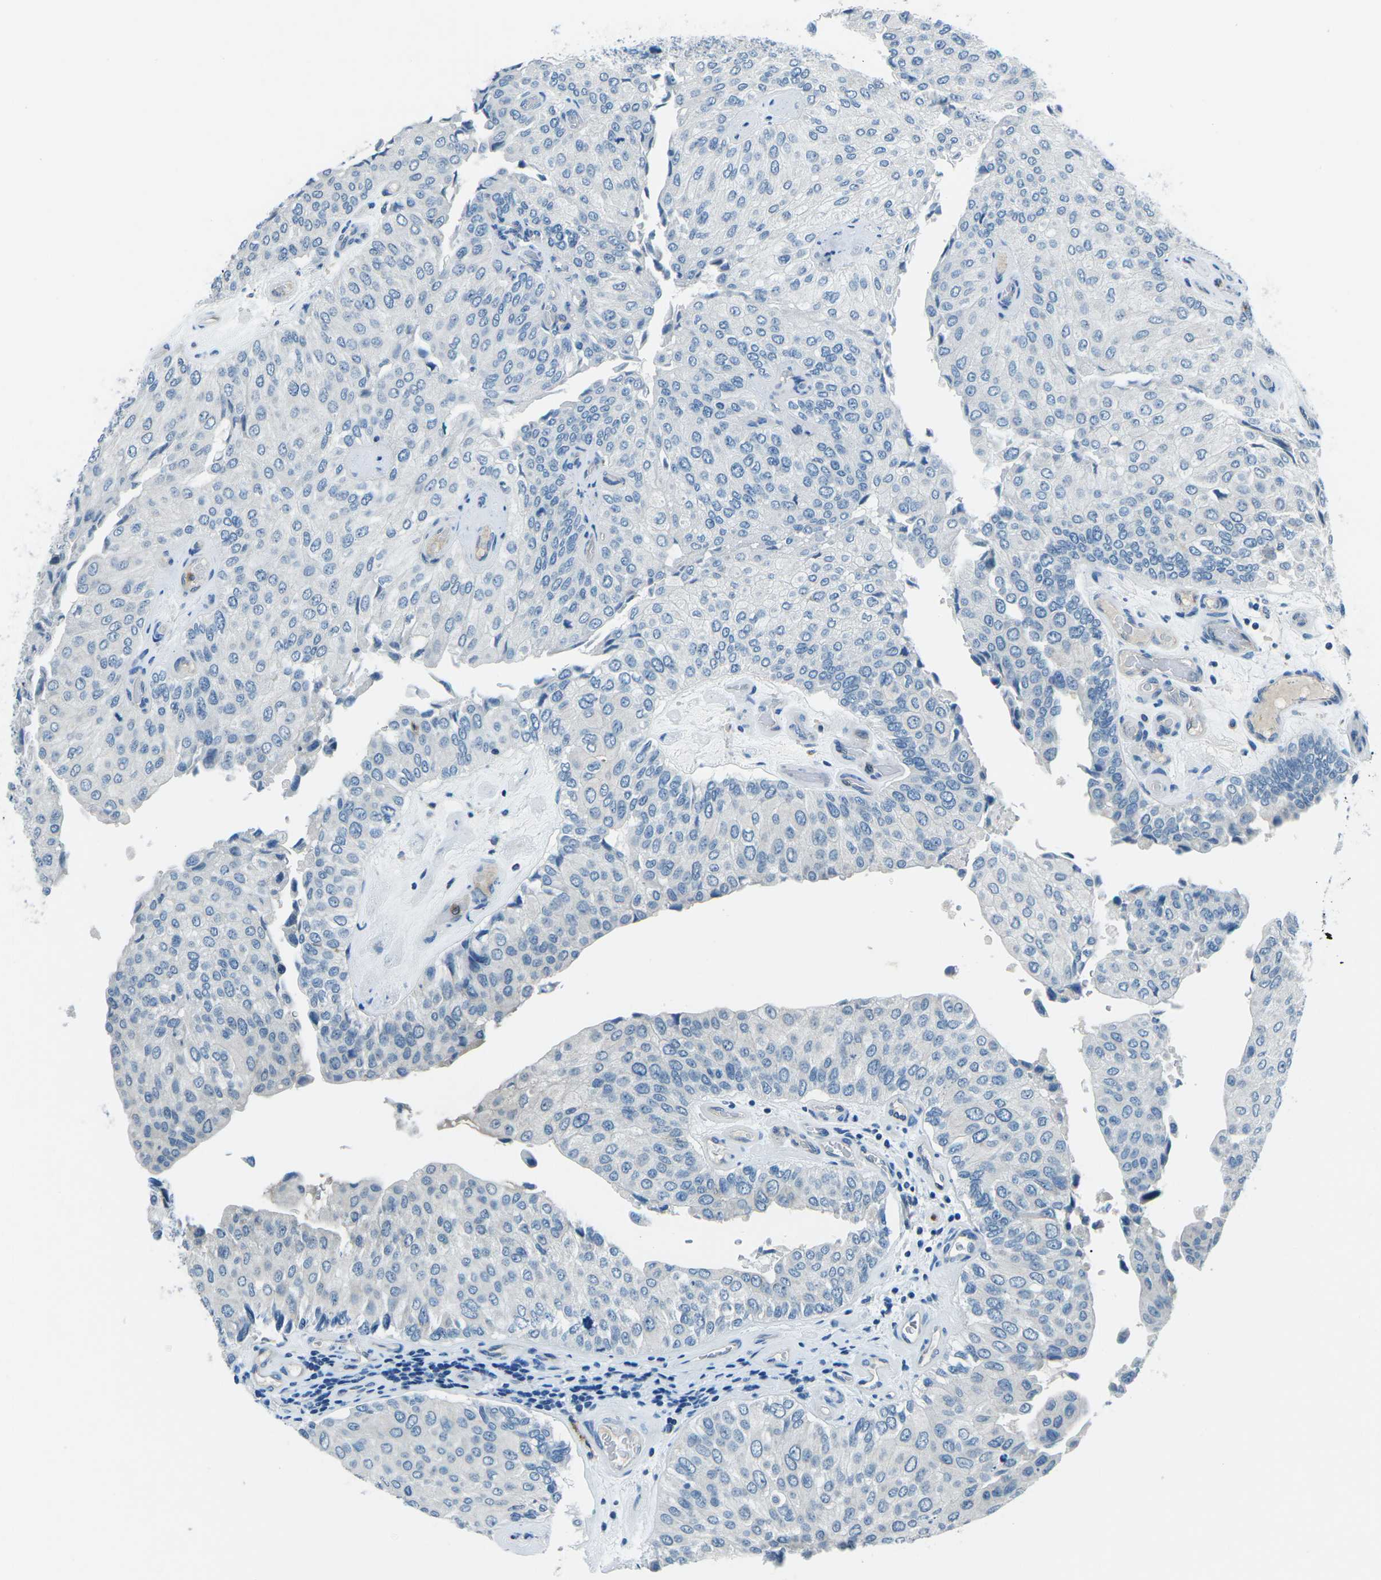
{"staining": {"intensity": "negative", "quantity": "none", "location": "none"}, "tissue": "urothelial cancer", "cell_type": "Tumor cells", "image_type": "cancer", "snomed": [{"axis": "morphology", "description": "Urothelial carcinoma, High grade"}, {"axis": "topography", "description": "Kidney"}, {"axis": "topography", "description": "Urinary bladder"}], "caption": "Immunohistochemical staining of human urothelial cancer displays no significant positivity in tumor cells. (Immunohistochemistry (ihc), brightfield microscopy, high magnification).", "gene": "CD1D", "patient": {"sex": "male", "age": 77}}